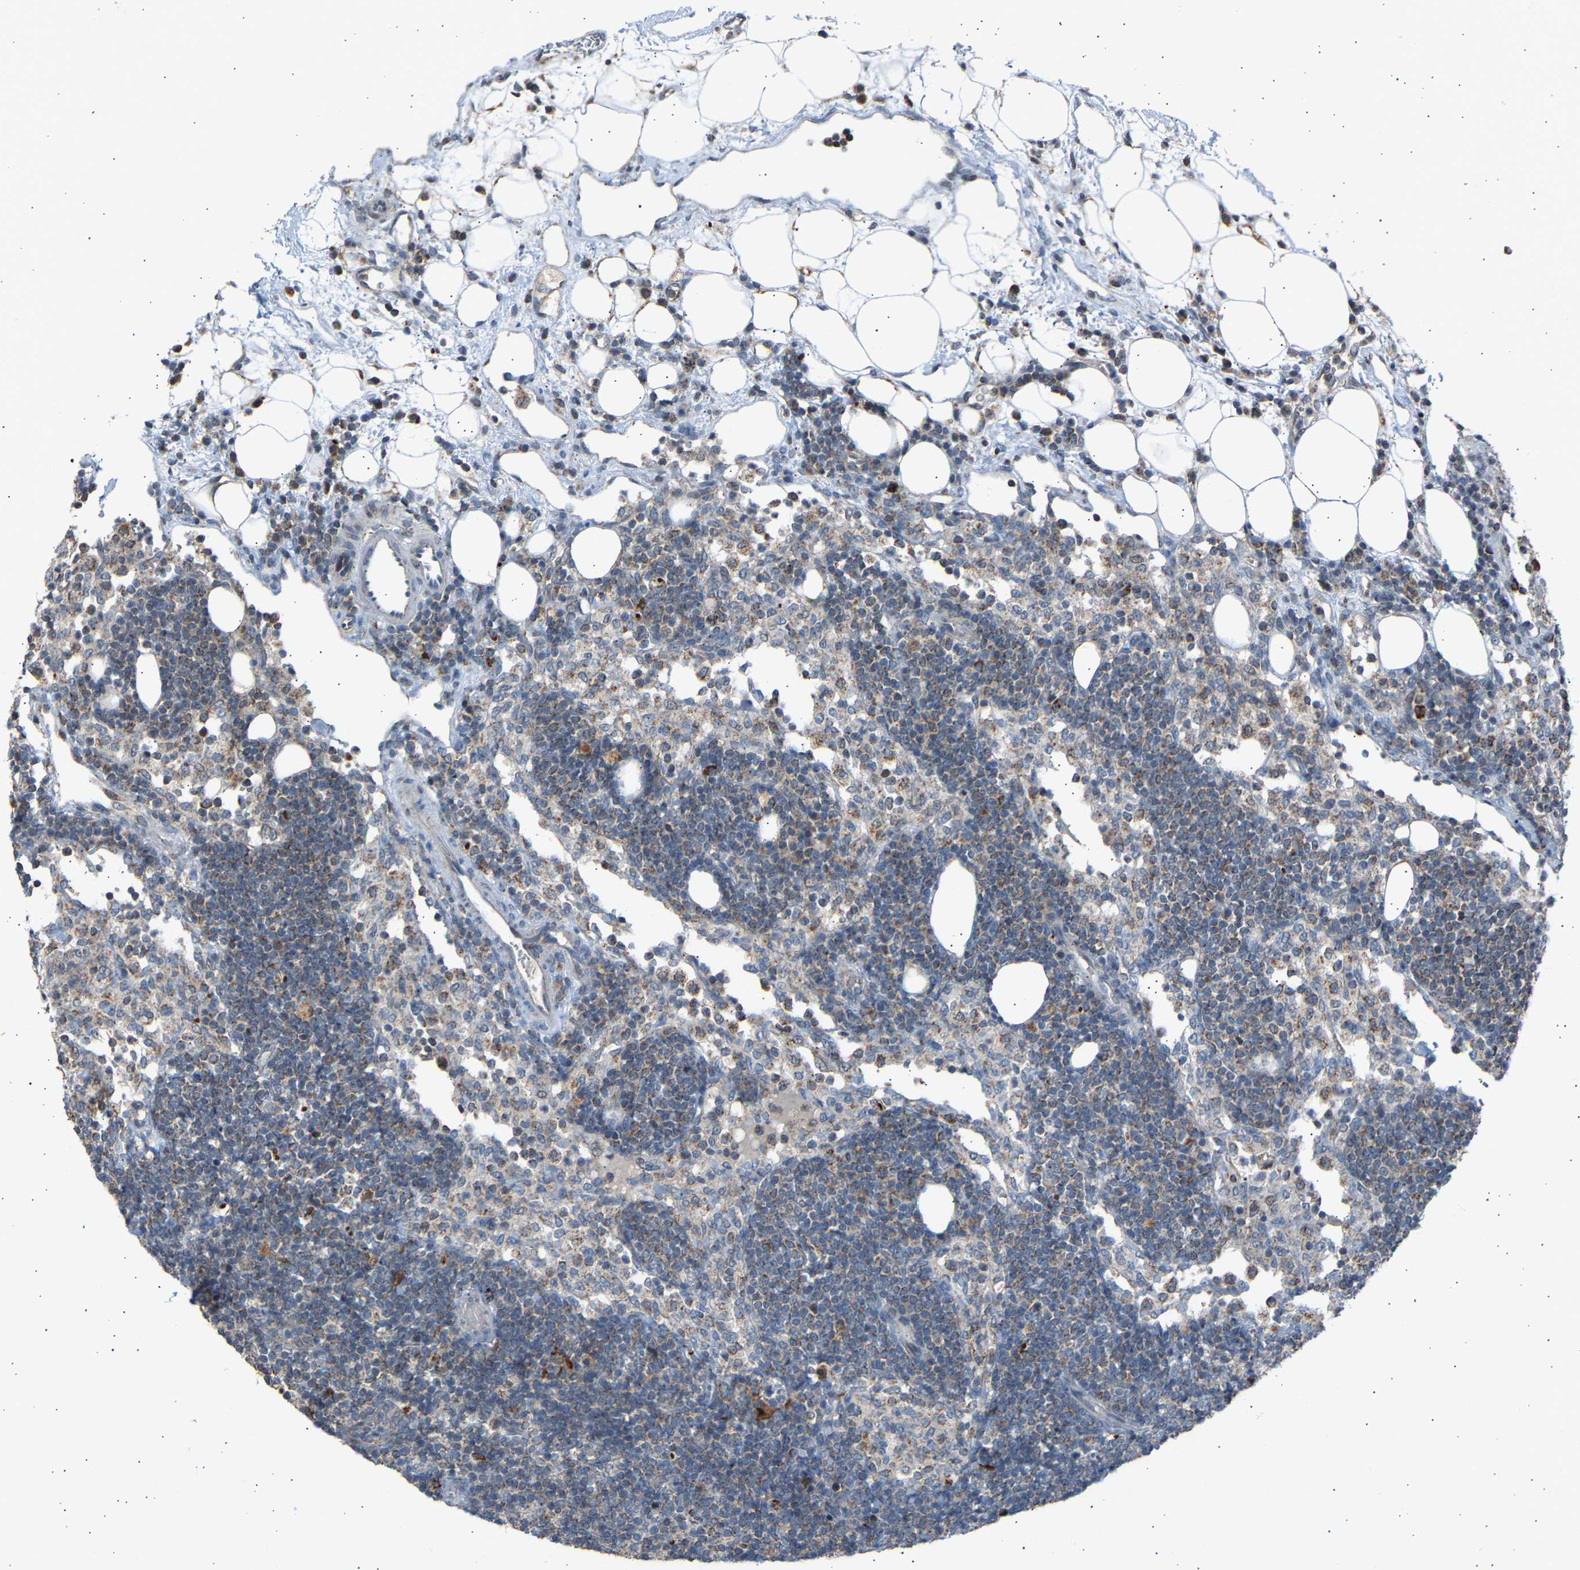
{"staining": {"intensity": "strong", "quantity": "25%-75%", "location": "cytoplasmic/membranous"}, "tissue": "lymph node", "cell_type": "Germinal center cells", "image_type": "normal", "snomed": [{"axis": "morphology", "description": "Normal tissue, NOS"}, {"axis": "morphology", "description": "Carcinoid, malignant, NOS"}, {"axis": "topography", "description": "Lymph node"}], "caption": "Germinal center cells show high levels of strong cytoplasmic/membranous expression in about 25%-75% of cells in benign human lymph node. (IHC, brightfield microscopy, high magnification).", "gene": "SLIRP", "patient": {"sex": "male", "age": 47}}